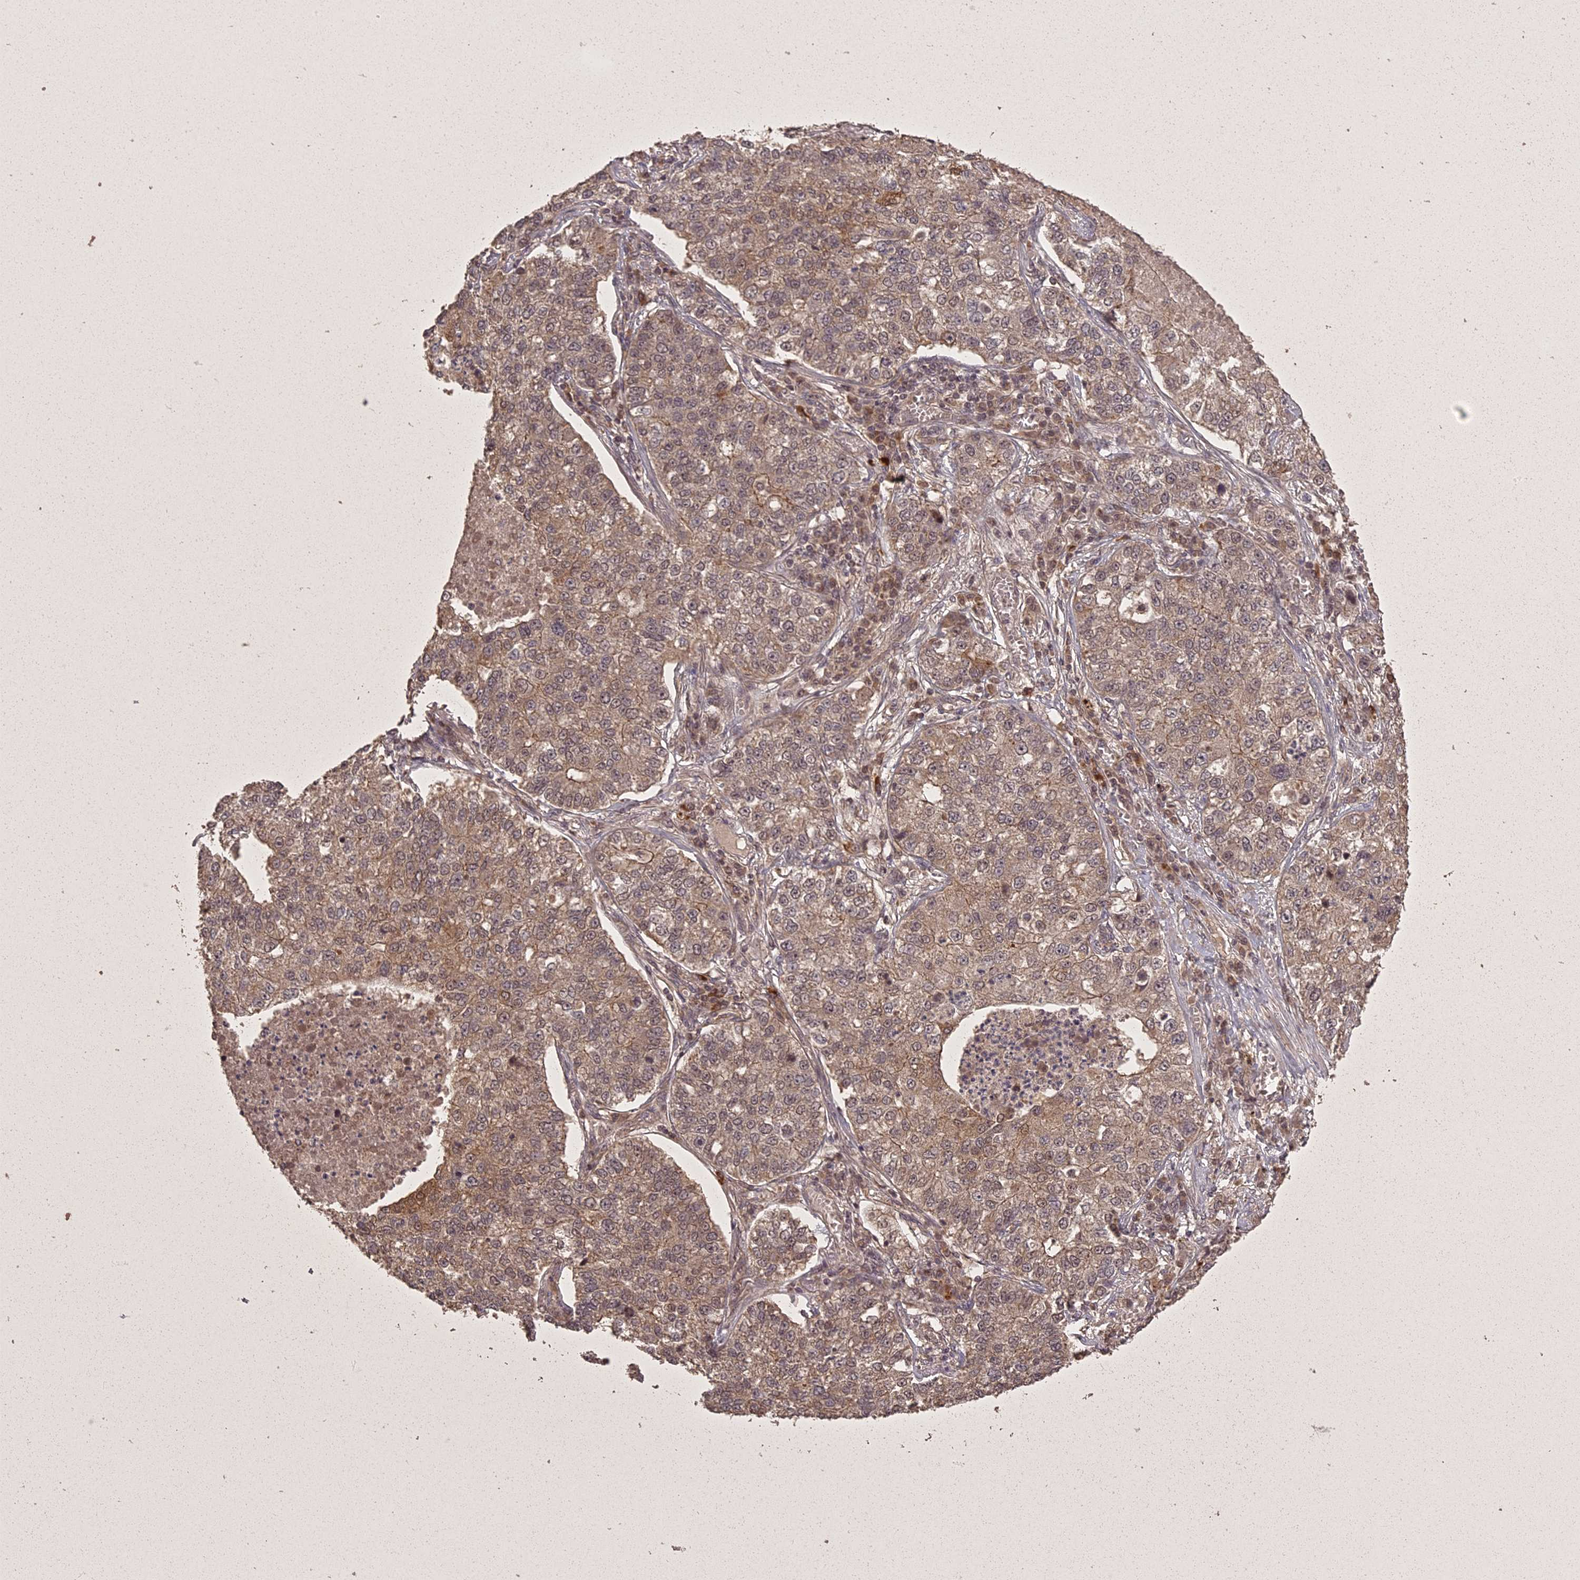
{"staining": {"intensity": "moderate", "quantity": ">75%", "location": "cytoplasmic/membranous"}, "tissue": "lung cancer", "cell_type": "Tumor cells", "image_type": "cancer", "snomed": [{"axis": "morphology", "description": "Adenocarcinoma, NOS"}, {"axis": "topography", "description": "Lung"}], "caption": "The immunohistochemical stain highlights moderate cytoplasmic/membranous staining in tumor cells of lung cancer tissue. (Stains: DAB (3,3'-diaminobenzidine) in brown, nuclei in blue, Microscopy: brightfield microscopy at high magnification).", "gene": "ING5", "patient": {"sex": "male", "age": 49}}